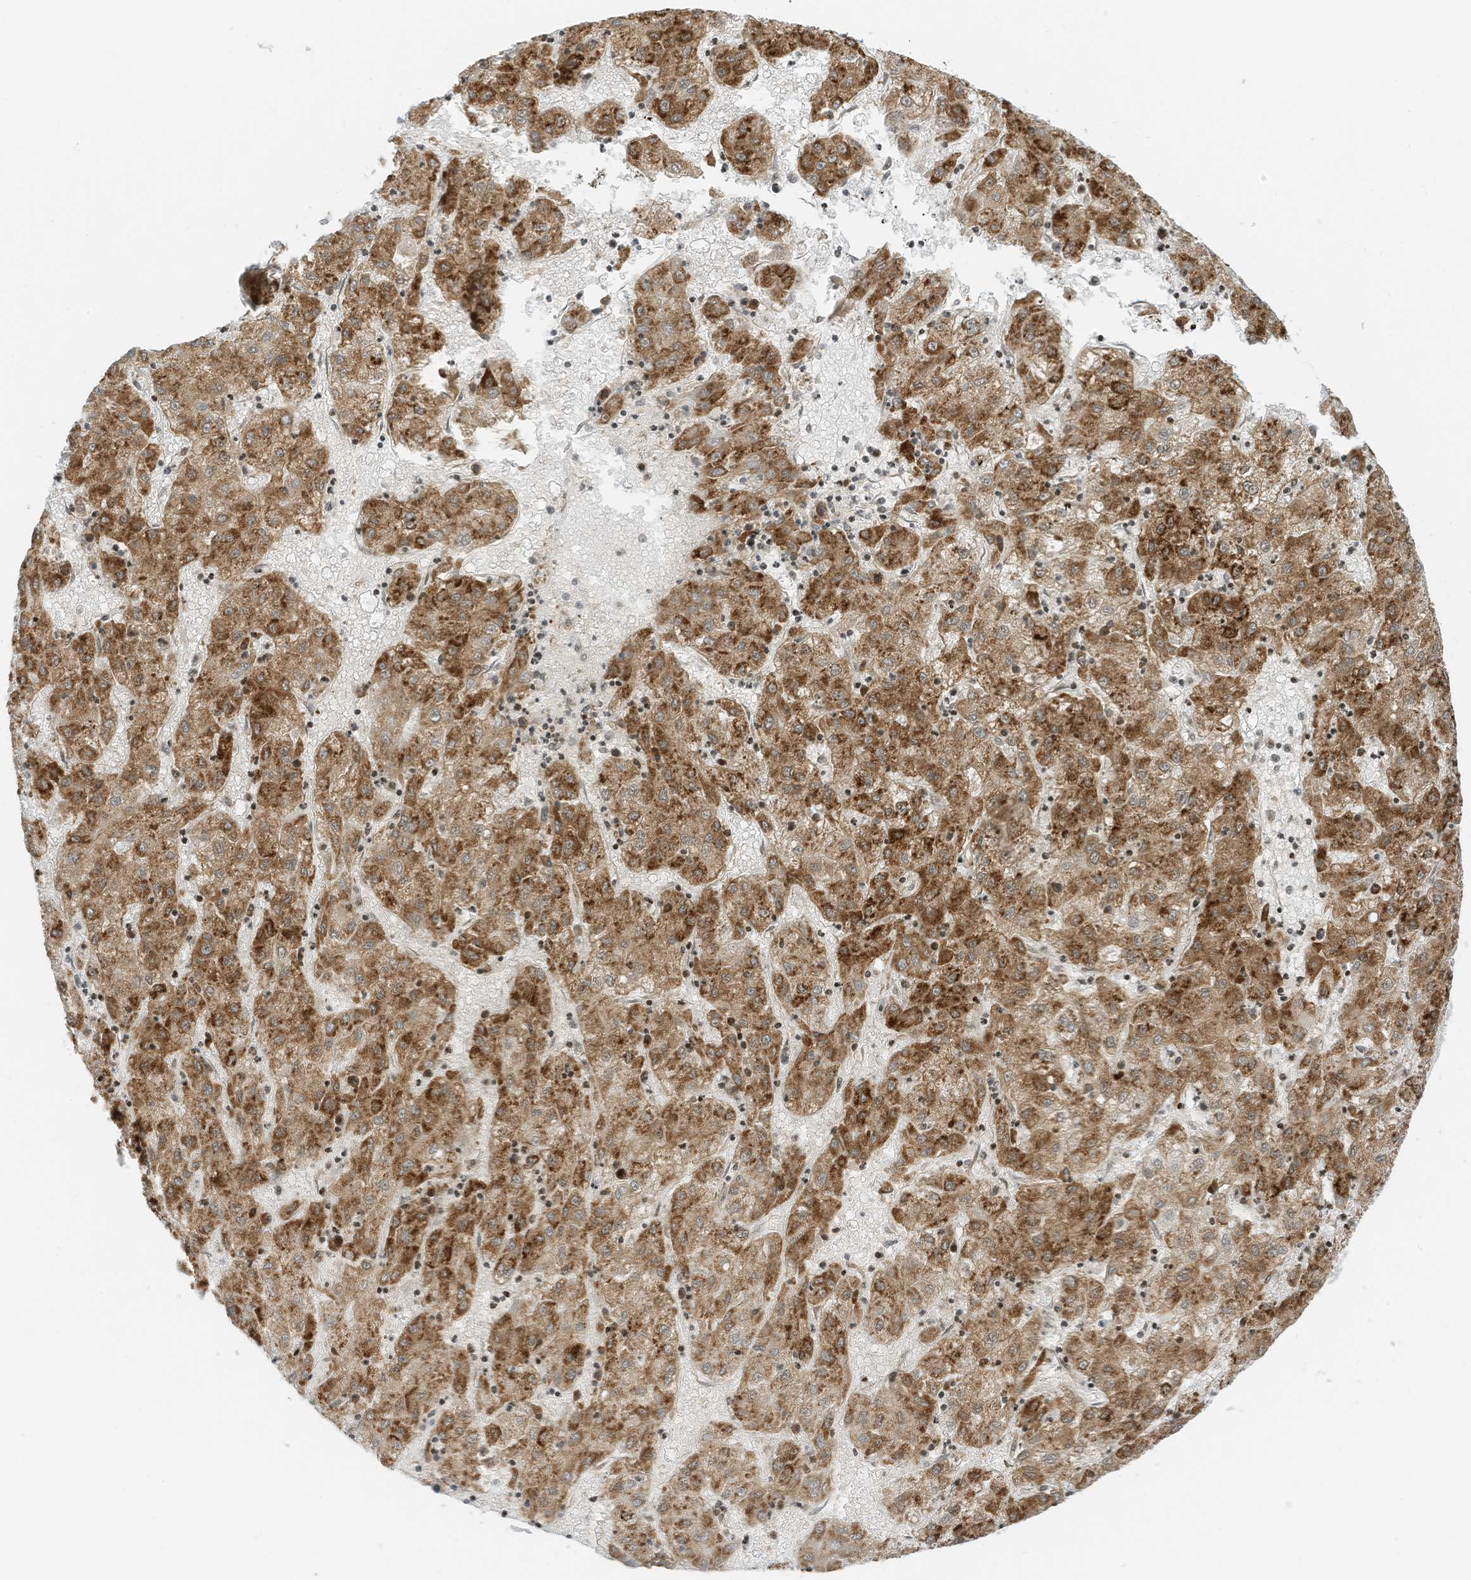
{"staining": {"intensity": "moderate", "quantity": ">75%", "location": "cytoplasmic/membranous"}, "tissue": "liver cancer", "cell_type": "Tumor cells", "image_type": "cancer", "snomed": [{"axis": "morphology", "description": "Carcinoma, Hepatocellular, NOS"}, {"axis": "topography", "description": "Liver"}], "caption": "Hepatocellular carcinoma (liver) was stained to show a protein in brown. There is medium levels of moderate cytoplasmic/membranous expression in approximately >75% of tumor cells.", "gene": "EDF1", "patient": {"sex": "male", "age": 72}}